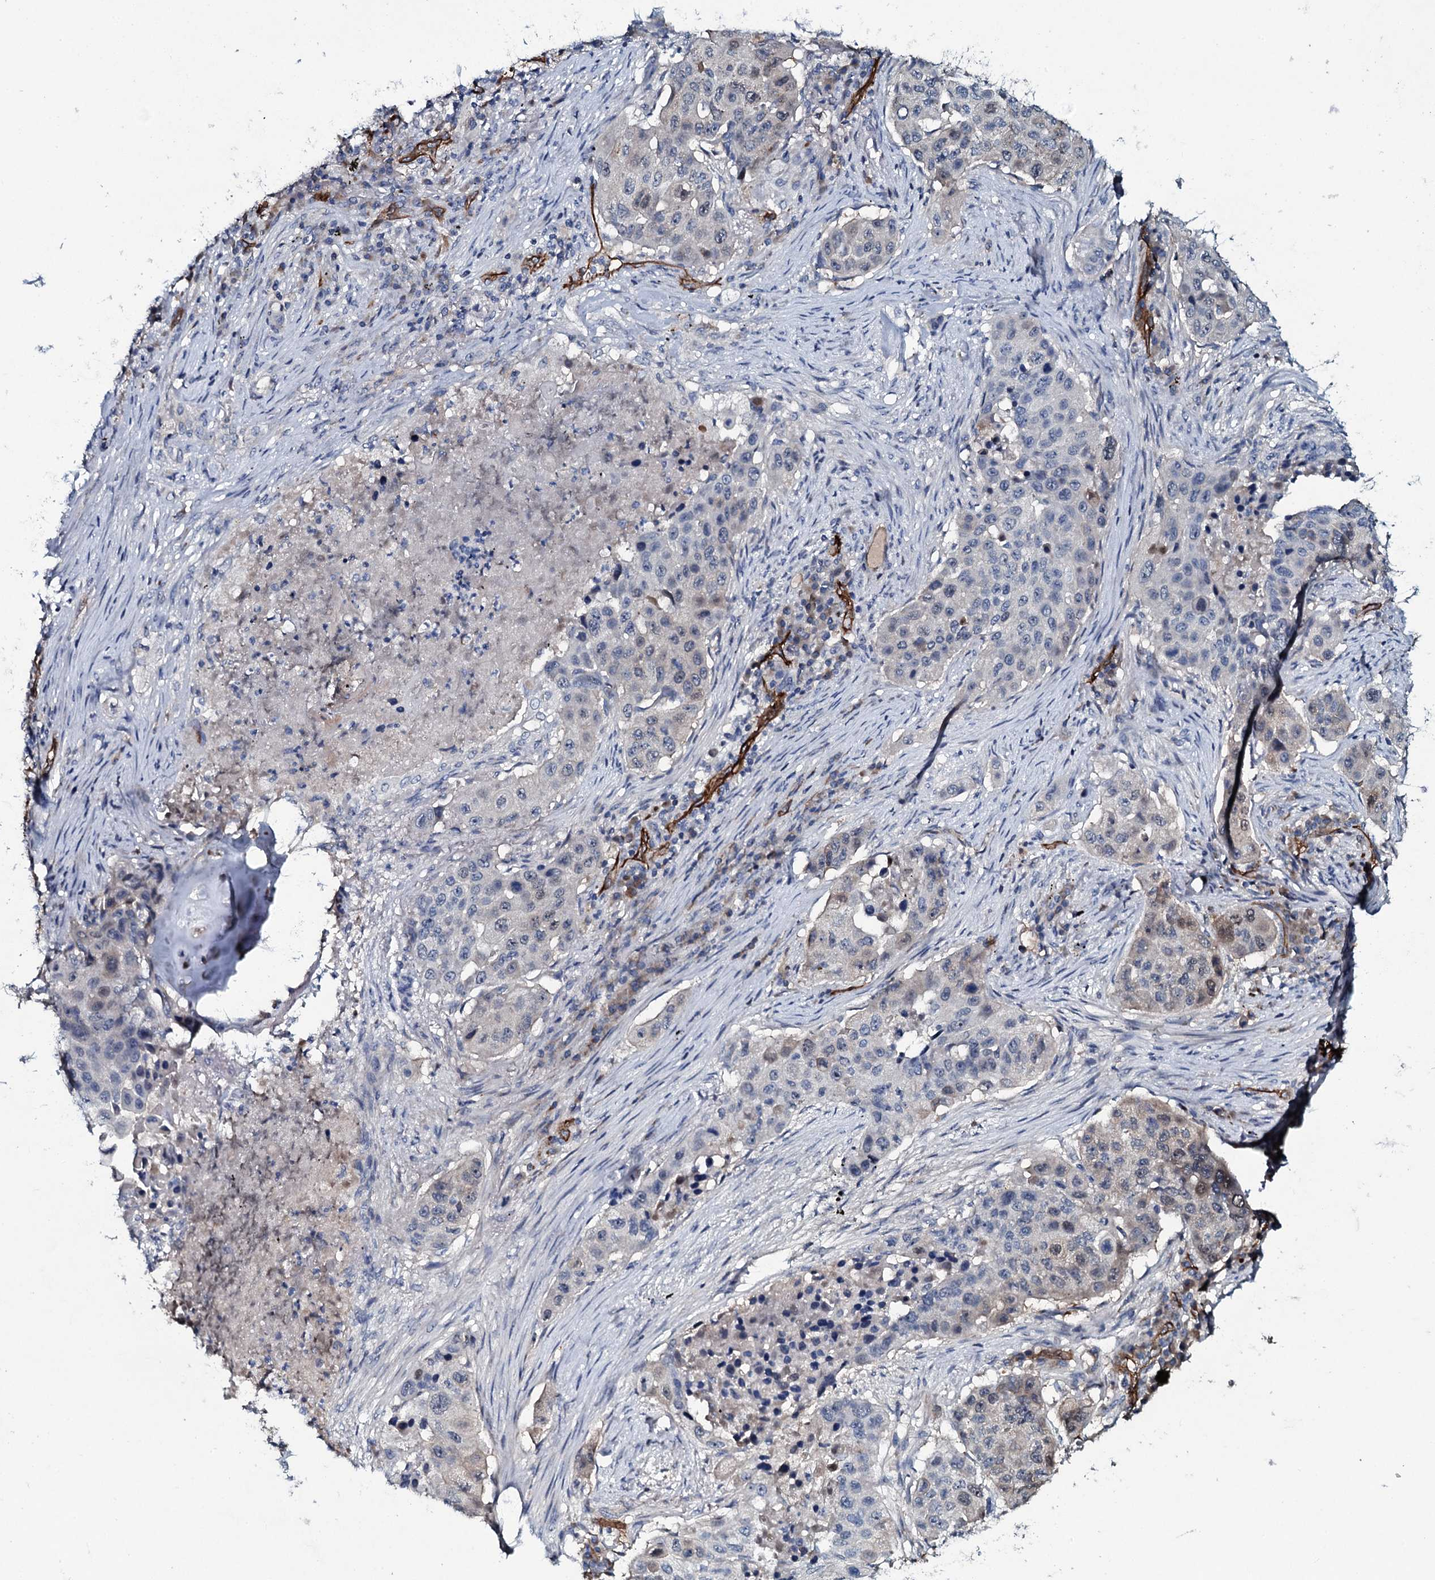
{"staining": {"intensity": "moderate", "quantity": "<25%", "location": "cytoplasmic/membranous,nuclear"}, "tissue": "lung cancer", "cell_type": "Tumor cells", "image_type": "cancer", "snomed": [{"axis": "morphology", "description": "Squamous cell carcinoma, NOS"}, {"axis": "topography", "description": "Lung"}], "caption": "Protein expression analysis of human lung squamous cell carcinoma reveals moderate cytoplasmic/membranous and nuclear positivity in approximately <25% of tumor cells.", "gene": "CLEC14A", "patient": {"sex": "female", "age": 63}}